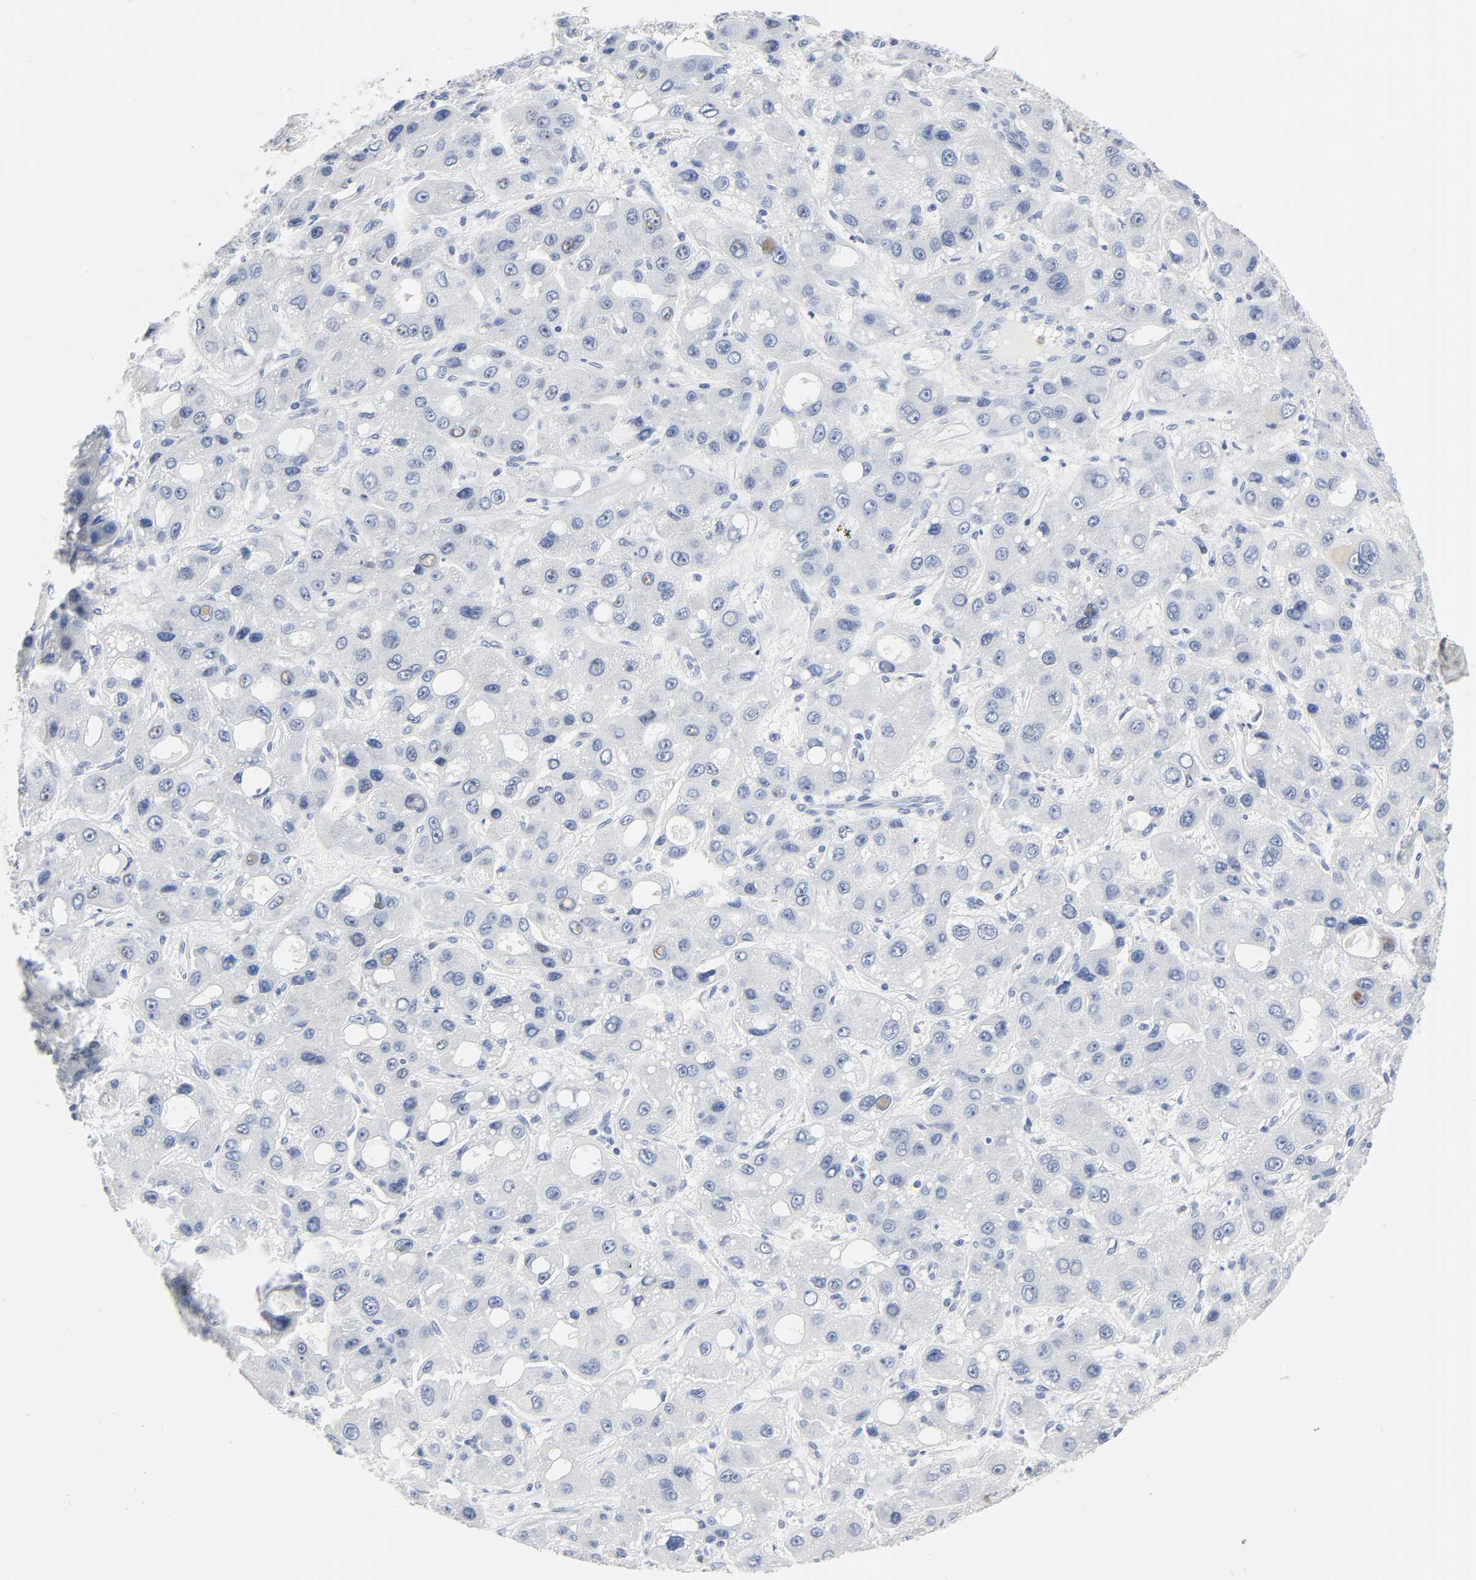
{"staining": {"intensity": "negative", "quantity": "none", "location": "none"}, "tissue": "liver cancer", "cell_type": "Tumor cells", "image_type": "cancer", "snomed": [{"axis": "morphology", "description": "Carcinoma, Hepatocellular, NOS"}, {"axis": "topography", "description": "Liver"}], "caption": "IHC histopathology image of neoplastic tissue: human liver cancer stained with DAB shows no significant protein positivity in tumor cells.", "gene": "ACP3", "patient": {"sex": "male", "age": 55}}